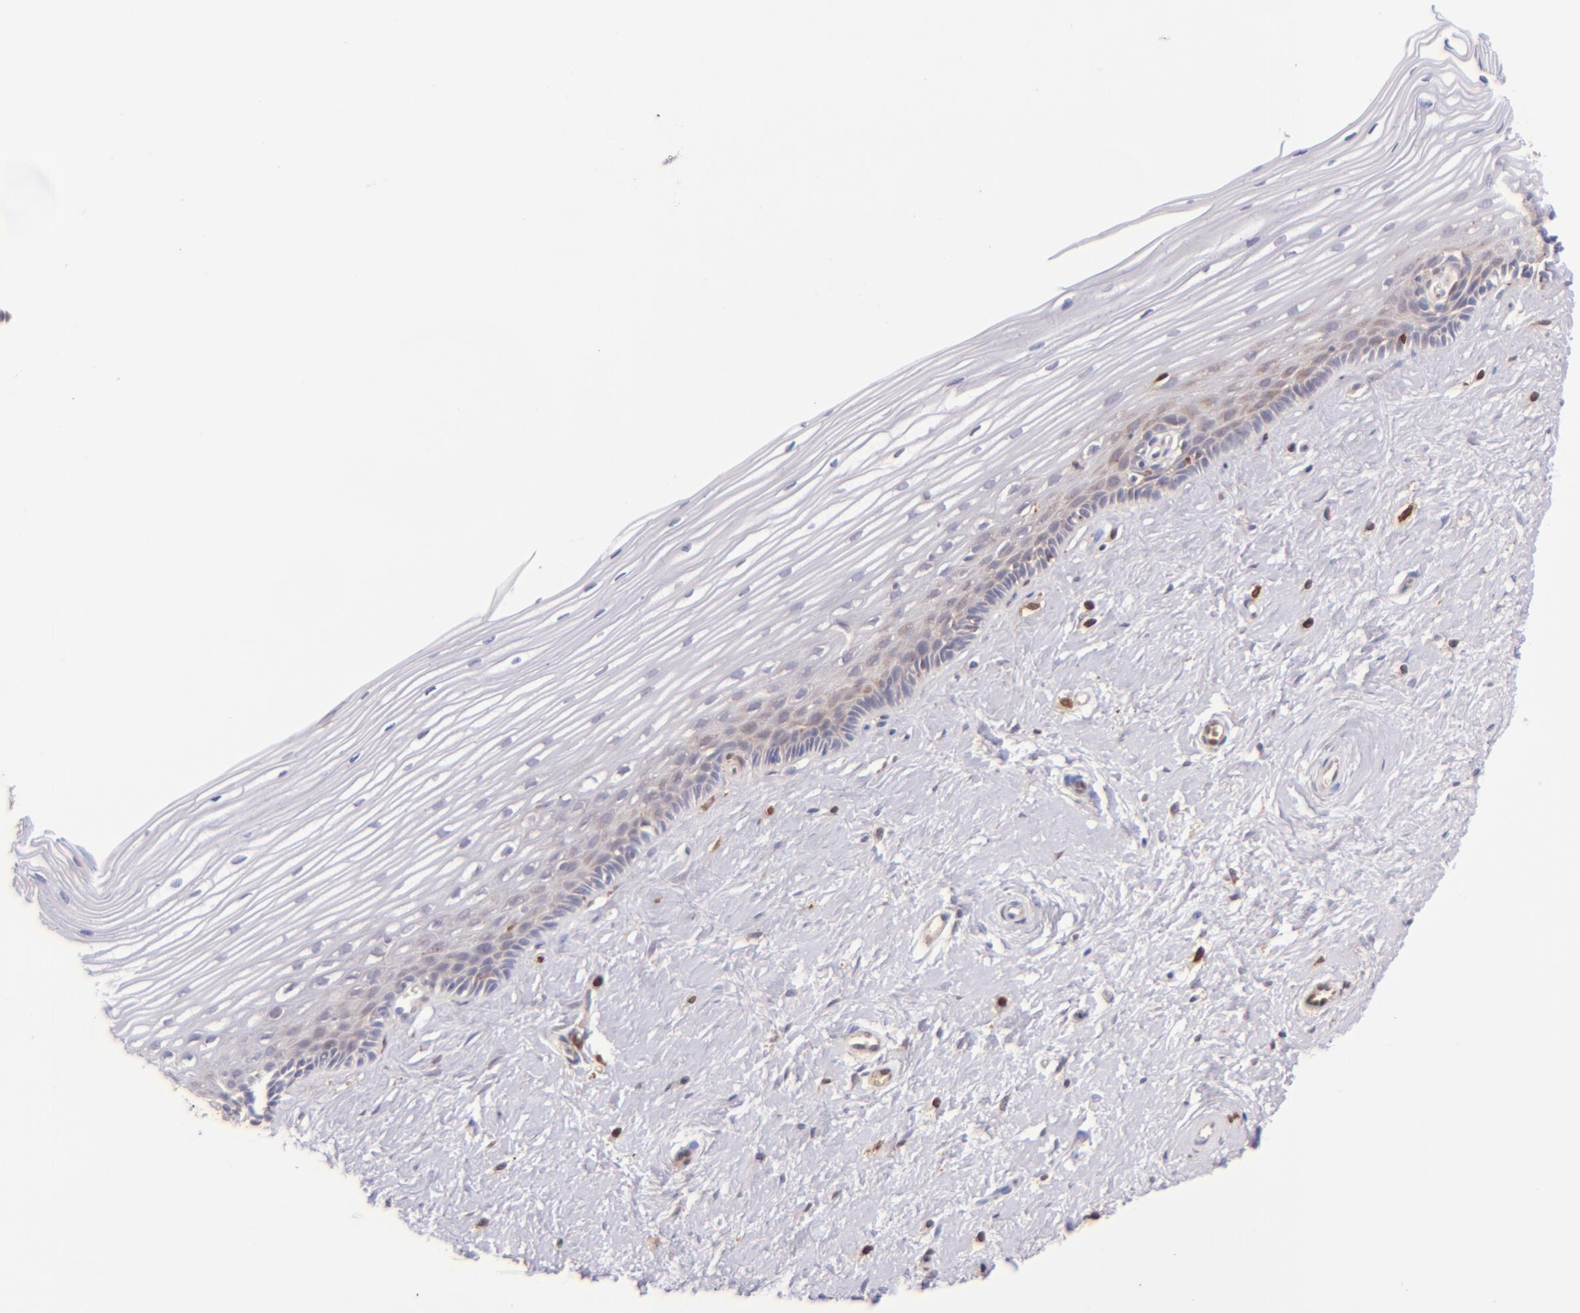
{"staining": {"intensity": "weak", "quantity": "25%-75%", "location": "cytoplasmic/membranous"}, "tissue": "cervix", "cell_type": "Glandular cells", "image_type": "normal", "snomed": [{"axis": "morphology", "description": "Normal tissue, NOS"}, {"axis": "topography", "description": "Cervix"}], "caption": "The immunohistochemical stain shows weak cytoplasmic/membranous positivity in glandular cells of unremarkable cervix. The protein of interest is shown in brown color, while the nuclei are stained blue.", "gene": "BTK", "patient": {"sex": "female", "age": 40}}